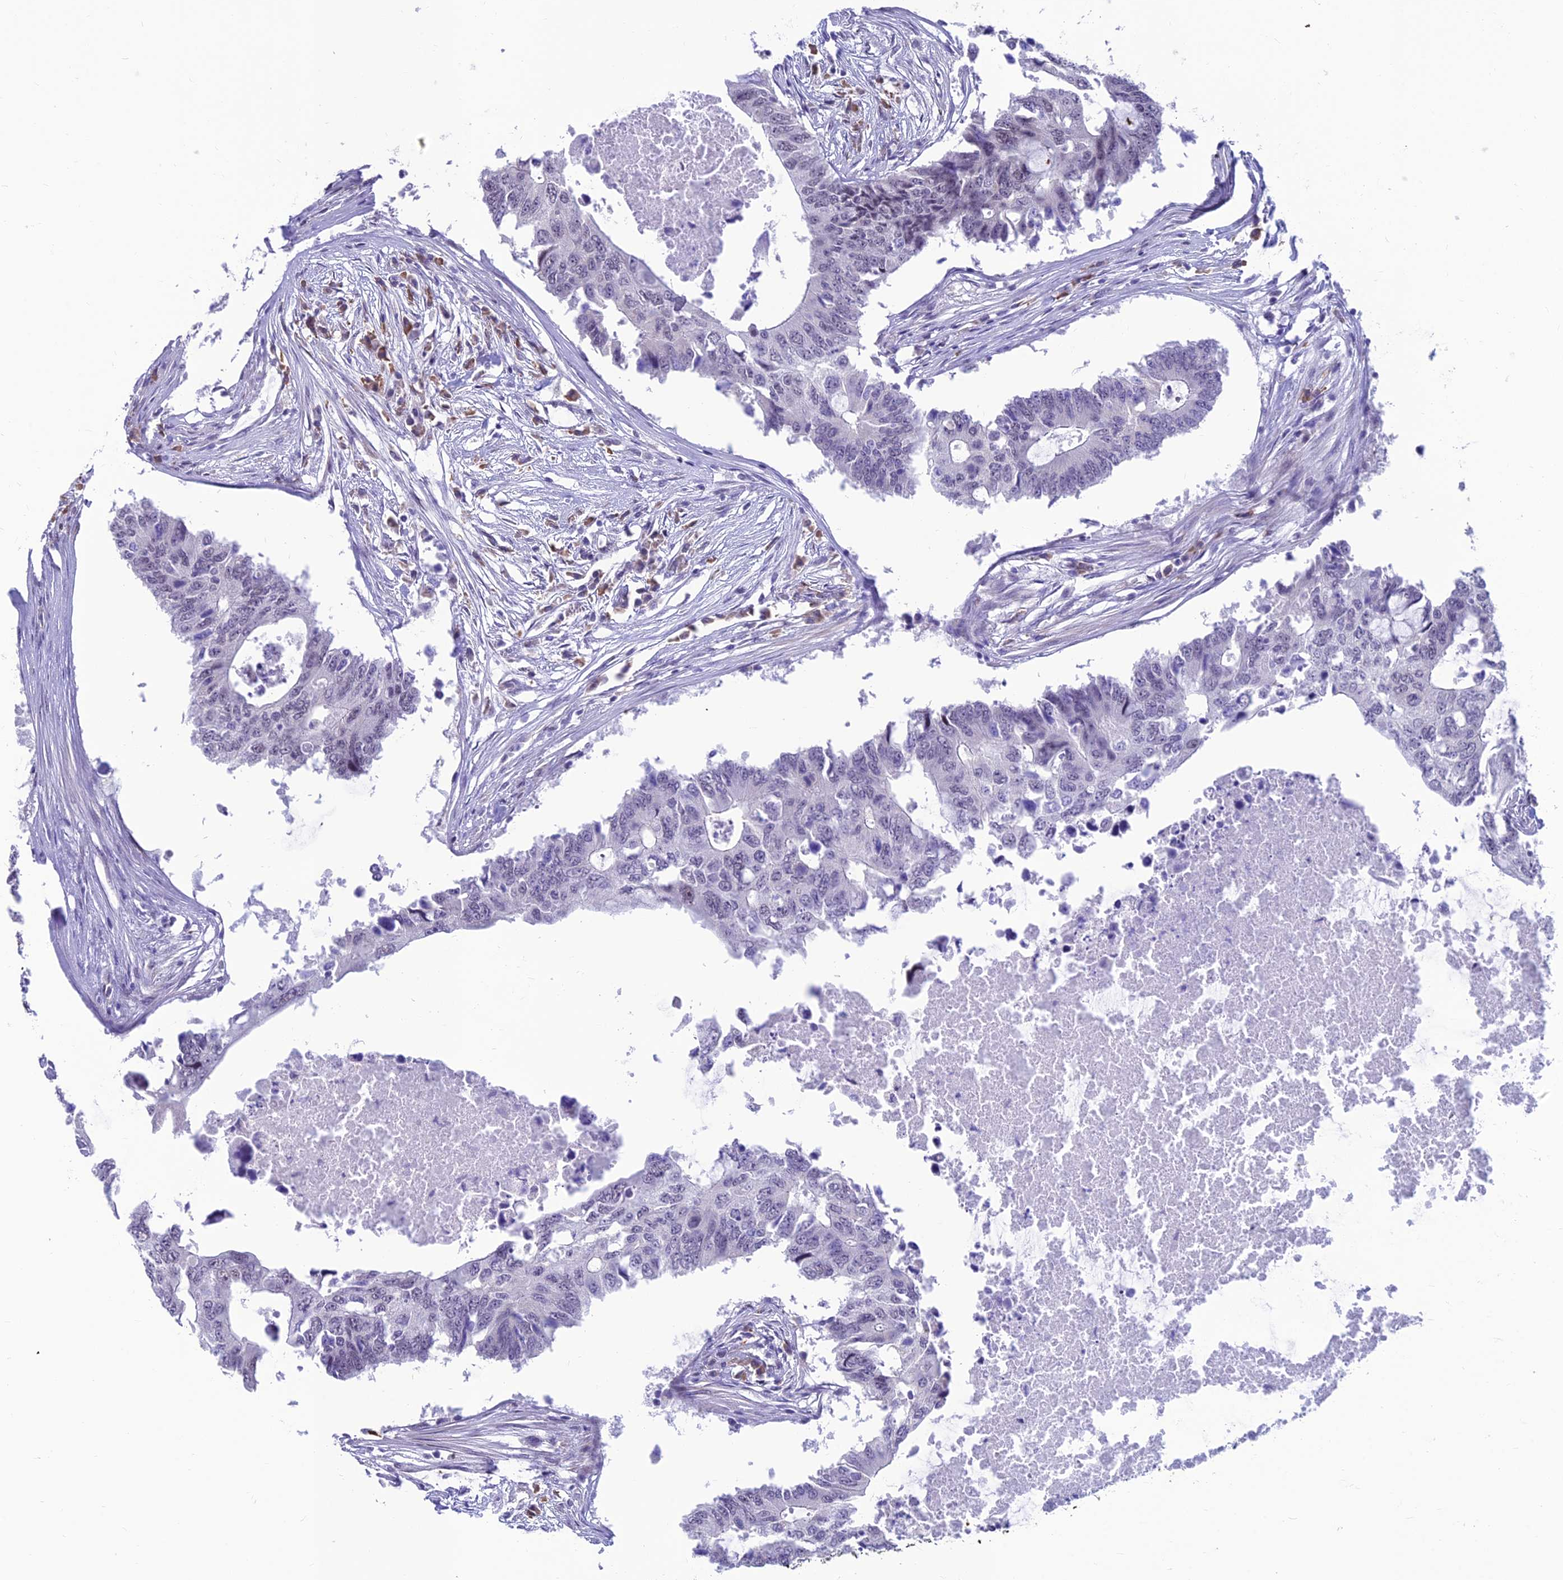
{"staining": {"intensity": "negative", "quantity": "none", "location": "none"}, "tissue": "colorectal cancer", "cell_type": "Tumor cells", "image_type": "cancer", "snomed": [{"axis": "morphology", "description": "Adenocarcinoma, NOS"}, {"axis": "topography", "description": "Colon"}], "caption": "A high-resolution image shows IHC staining of colorectal cancer (adenocarcinoma), which reveals no significant expression in tumor cells.", "gene": "KIAA1191", "patient": {"sex": "male", "age": 71}}